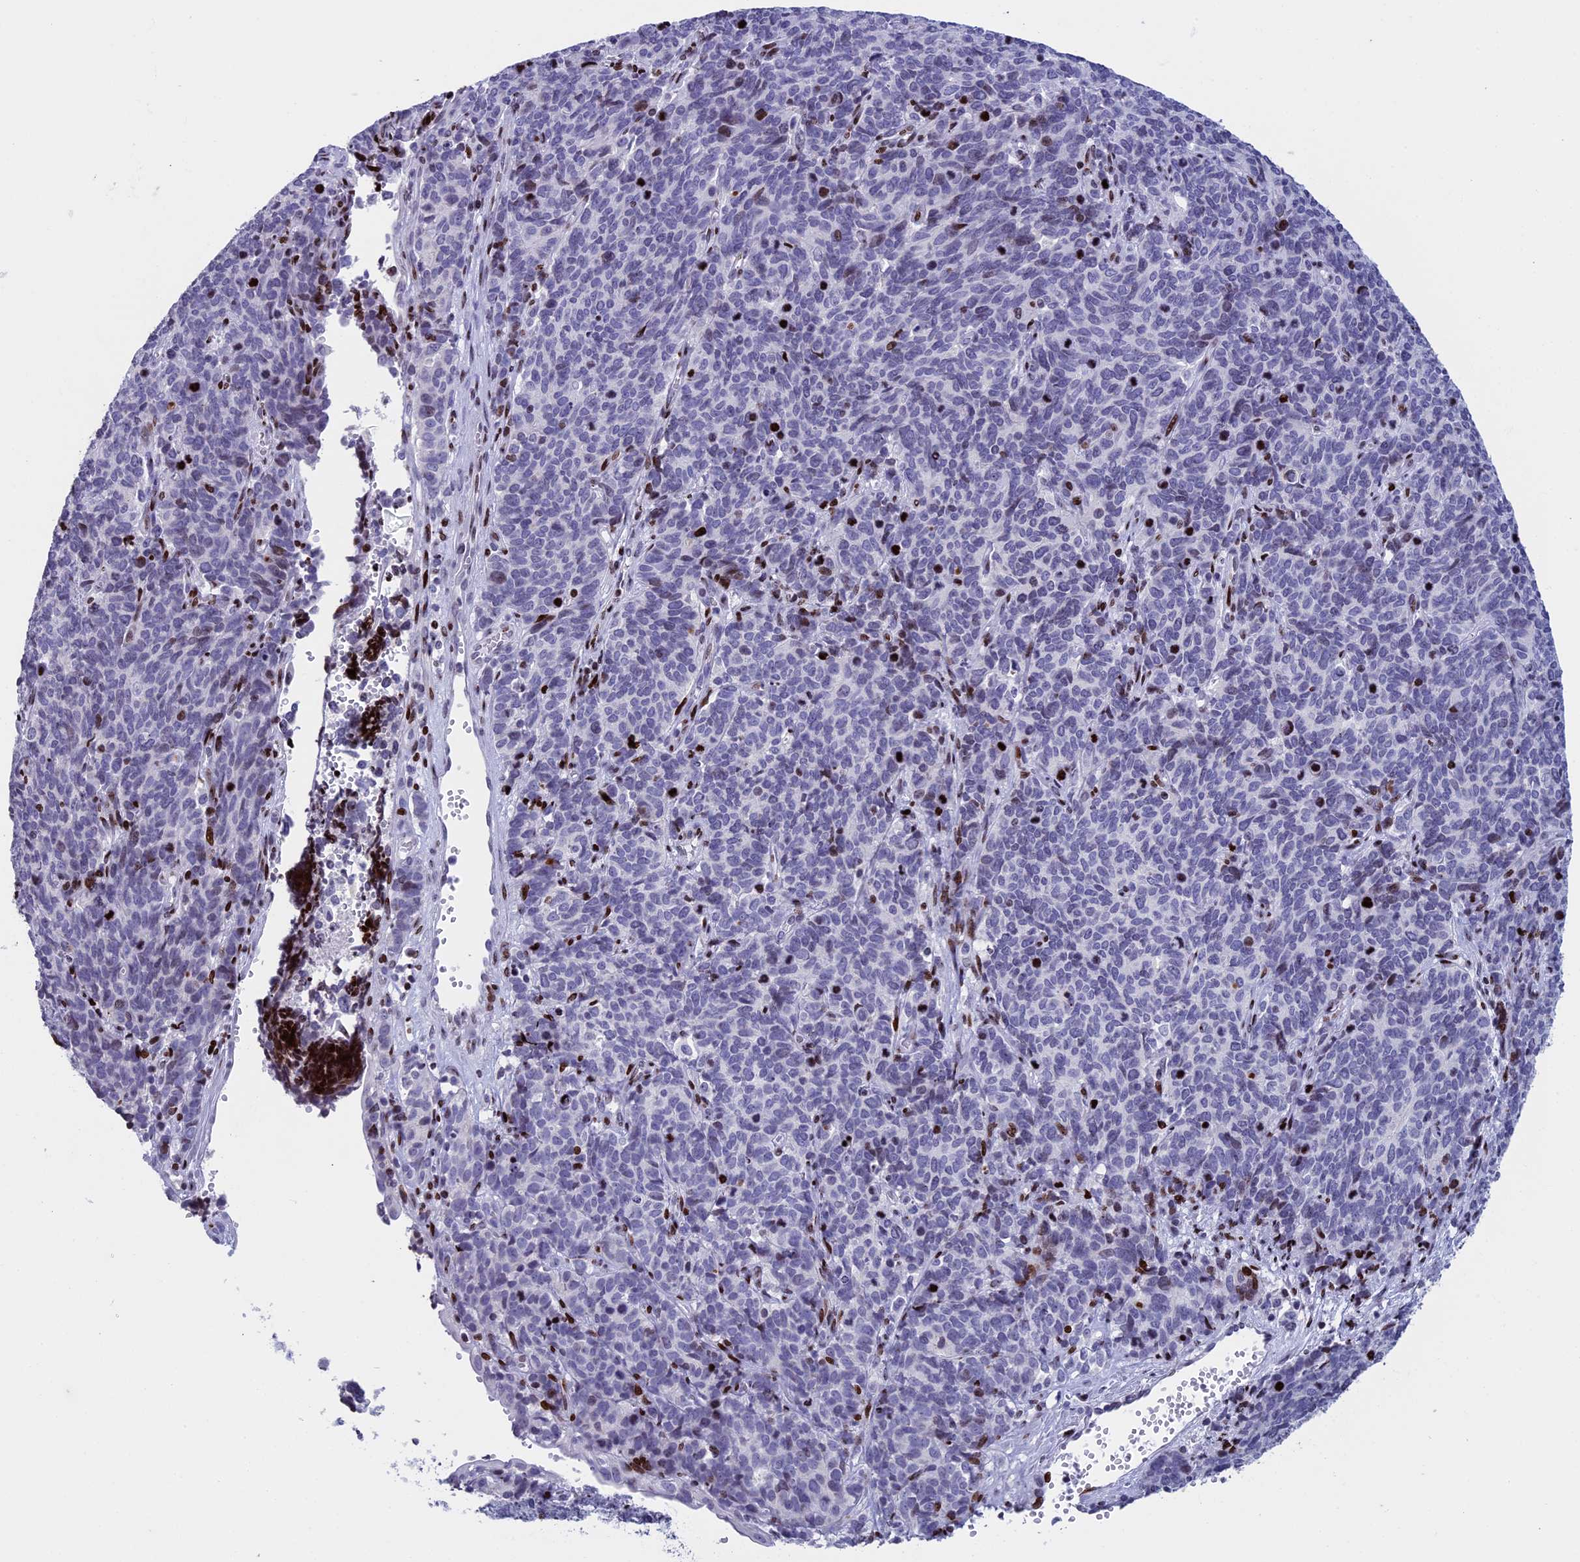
{"staining": {"intensity": "negative", "quantity": "none", "location": "none"}, "tissue": "cervical cancer", "cell_type": "Tumor cells", "image_type": "cancer", "snomed": [{"axis": "morphology", "description": "Squamous cell carcinoma, NOS"}, {"axis": "topography", "description": "Cervix"}], "caption": "Photomicrograph shows no protein staining in tumor cells of cervical squamous cell carcinoma tissue. Brightfield microscopy of IHC stained with DAB (3,3'-diaminobenzidine) (brown) and hematoxylin (blue), captured at high magnification.", "gene": "BTBD3", "patient": {"sex": "female", "age": 60}}